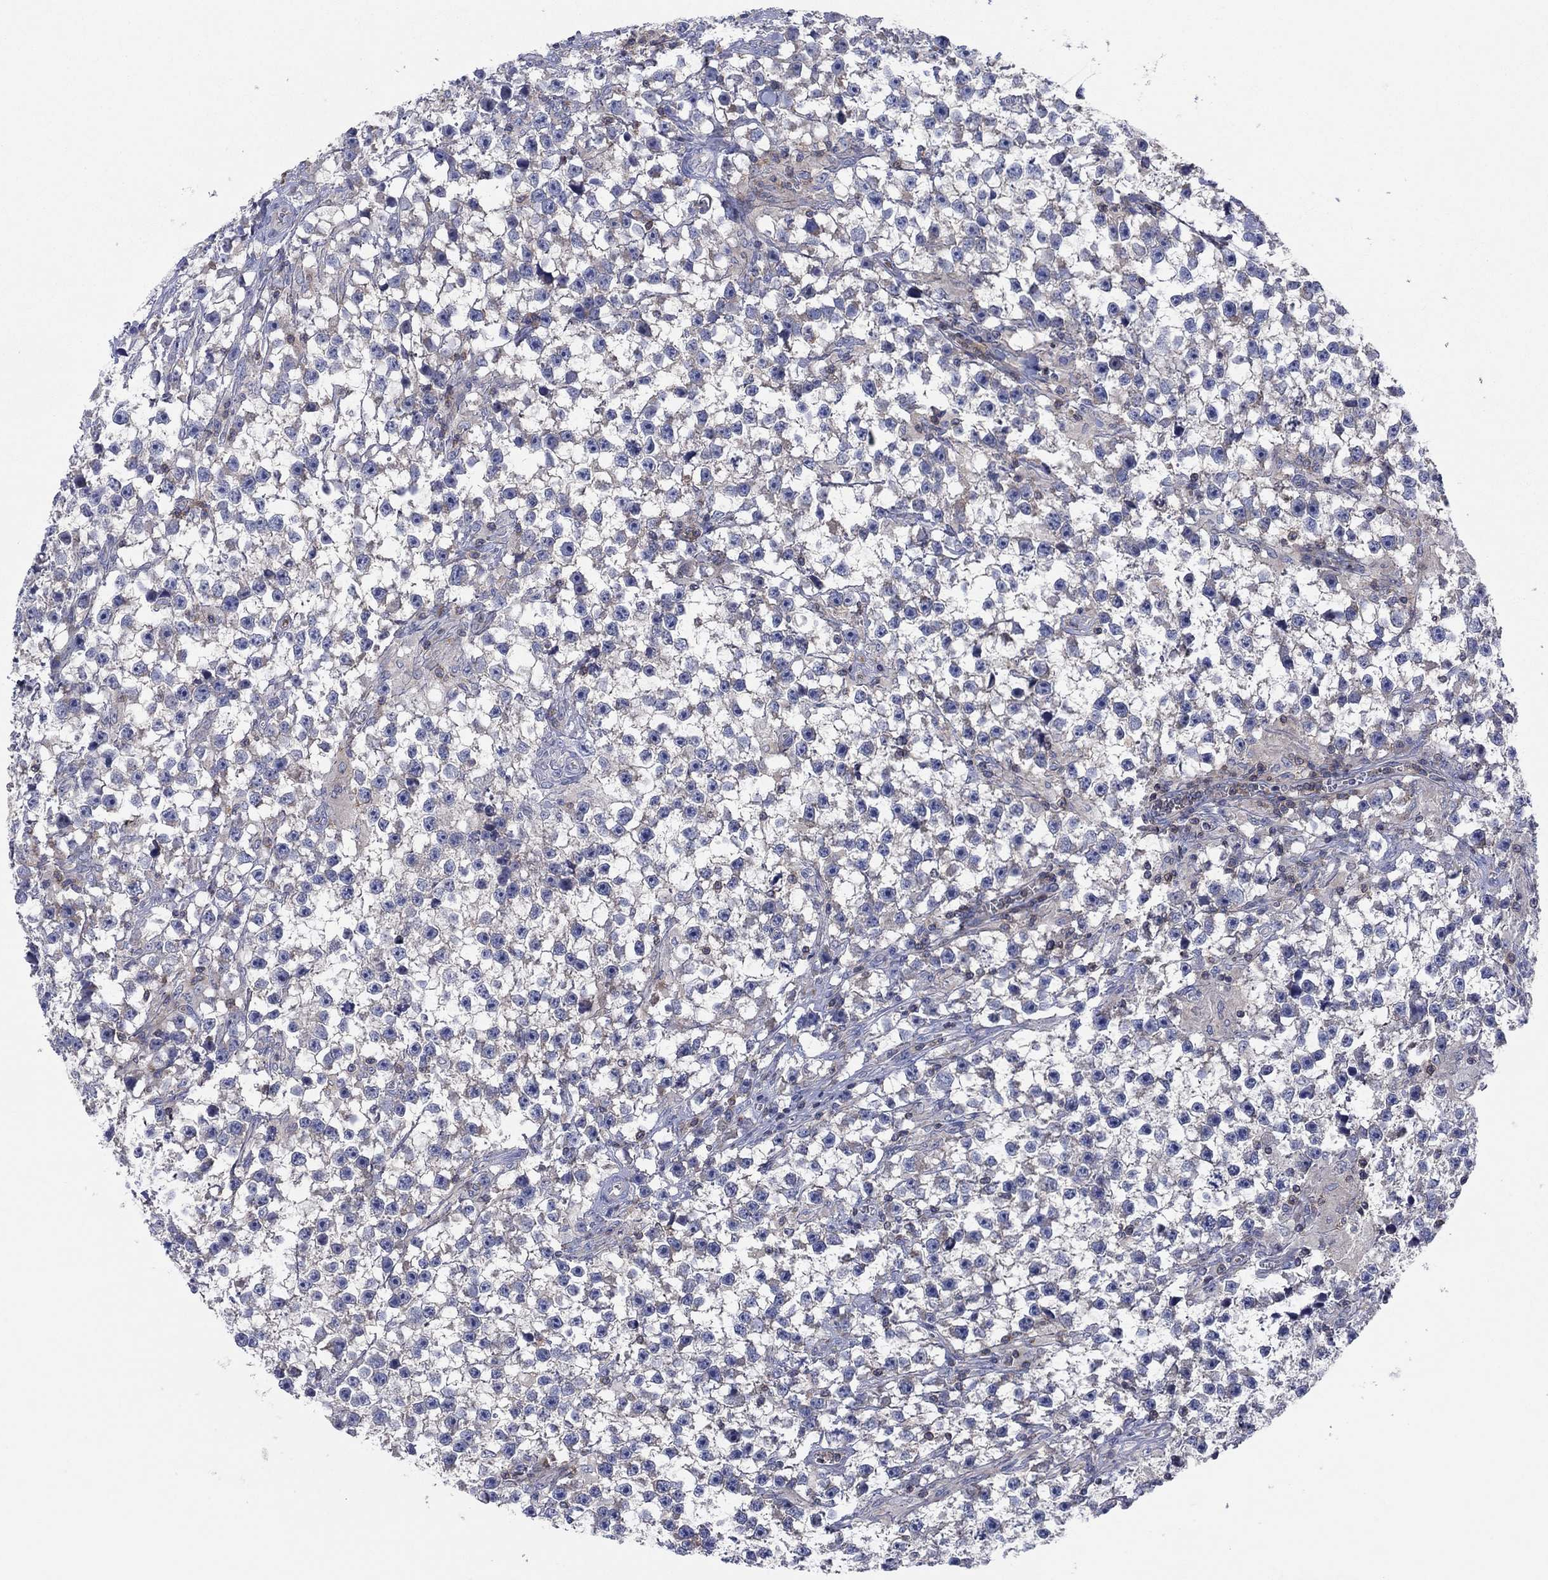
{"staining": {"intensity": "negative", "quantity": "none", "location": "none"}, "tissue": "testis cancer", "cell_type": "Tumor cells", "image_type": "cancer", "snomed": [{"axis": "morphology", "description": "Seminoma, NOS"}, {"axis": "topography", "description": "Testis"}], "caption": "DAB immunohistochemical staining of testis cancer (seminoma) demonstrates no significant positivity in tumor cells.", "gene": "PVR", "patient": {"sex": "male", "age": 59}}